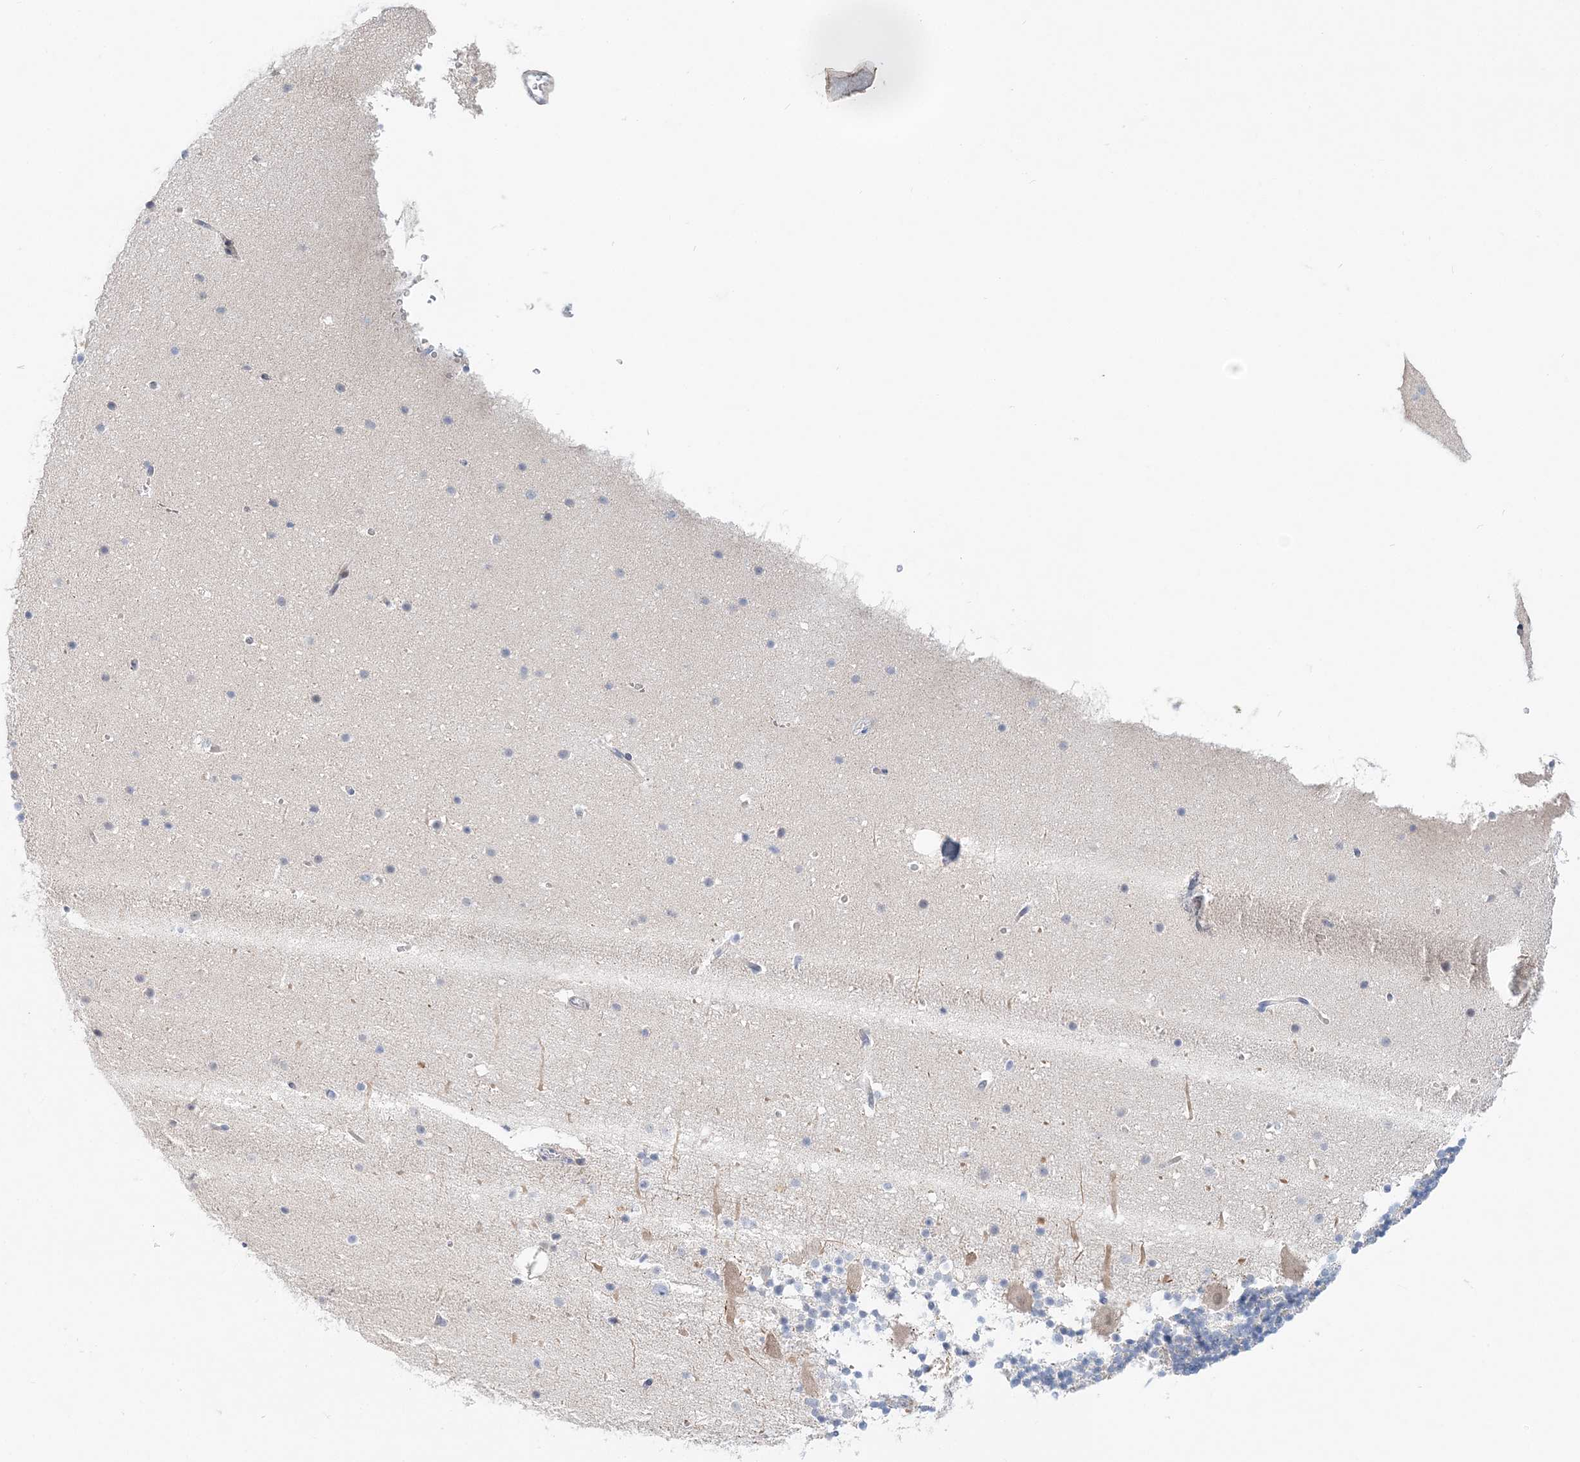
{"staining": {"intensity": "negative", "quantity": "none", "location": "none"}, "tissue": "cerebellum", "cell_type": "Cells in granular layer", "image_type": "normal", "snomed": [{"axis": "morphology", "description": "Normal tissue, NOS"}, {"axis": "topography", "description": "Cerebellum"}], "caption": "This is an immunohistochemistry histopathology image of unremarkable cerebellum. There is no positivity in cells in granular layer.", "gene": "DNAH5", "patient": {"sex": "male", "age": 57}}